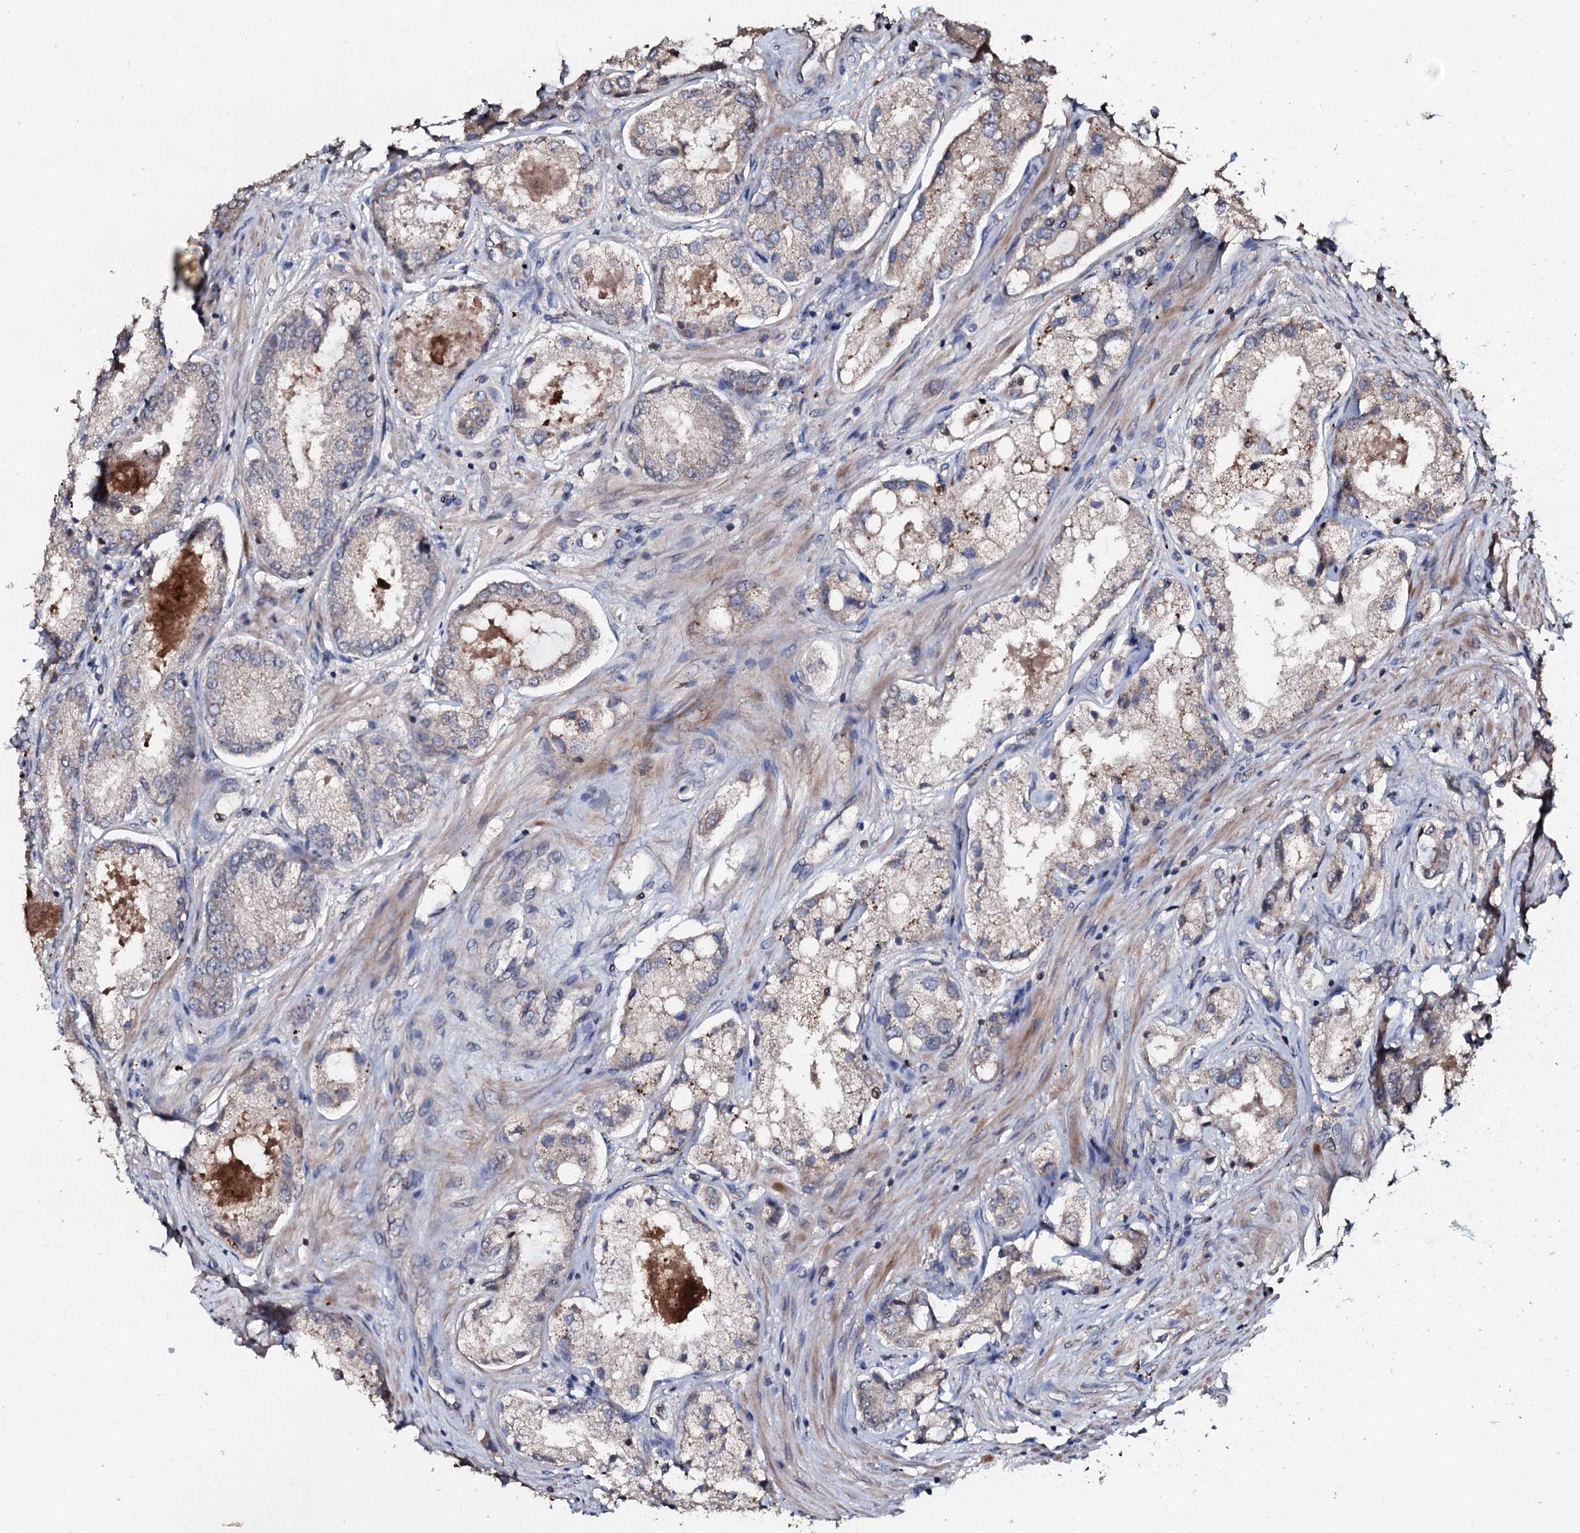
{"staining": {"intensity": "weak", "quantity": "<25%", "location": "cytoplasmic/membranous"}, "tissue": "prostate cancer", "cell_type": "Tumor cells", "image_type": "cancer", "snomed": [{"axis": "morphology", "description": "Adenocarcinoma, Low grade"}, {"axis": "topography", "description": "Prostate"}], "caption": "Prostate cancer (low-grade adenocarcinoma) was stained to show a protein in brown. There is no significant staining in tumor cells.", "gene": "SDHAF2", "patient": {"sex": "male", "age": 68}}